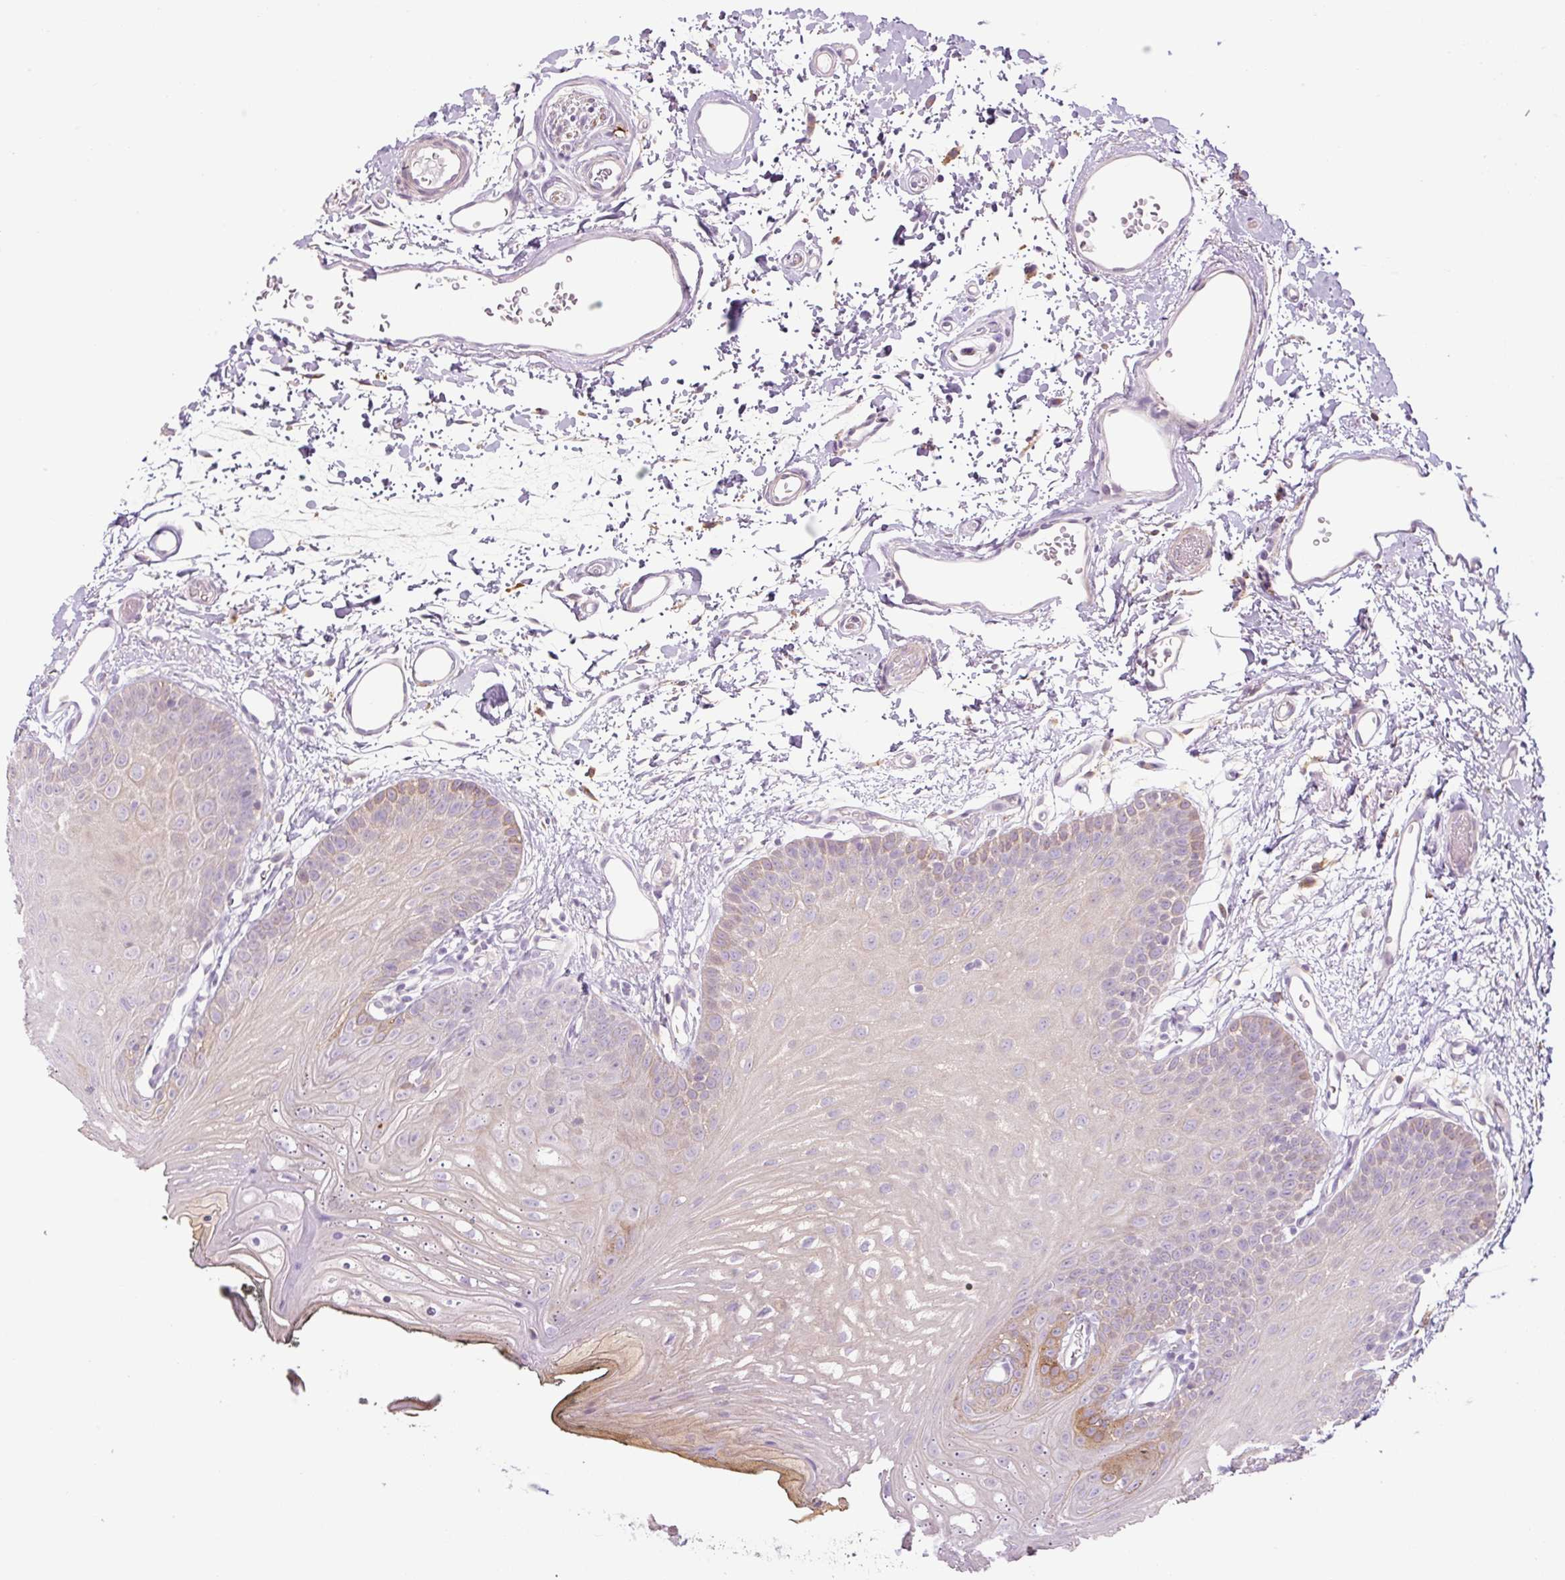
{"staining": {"intensity": "weak", "quantity": "<25%", "location": "cytoplasmic/membranous"}, "tissue": "oral mucosa", "cell_type": "Squamous epithelial cells", "image_type": "normal", "snomed": [{"axis": "morphology", "description": "Normal tissue, NOS"}, {"axis": "morphology", "description": "Squamous cell carcinoma, NOS"}, {"axis": "topography", "description": "Oral tissue"}, {"axis": "topography", "description": "Head-Neck"}], "caption": "Human oral mucosa stained for a protein using immunohistochemistry demonstrates no staining in squamous epithelial cells.", "gene": "FUT10", "patient": {"sex": "female", "age": 81}}